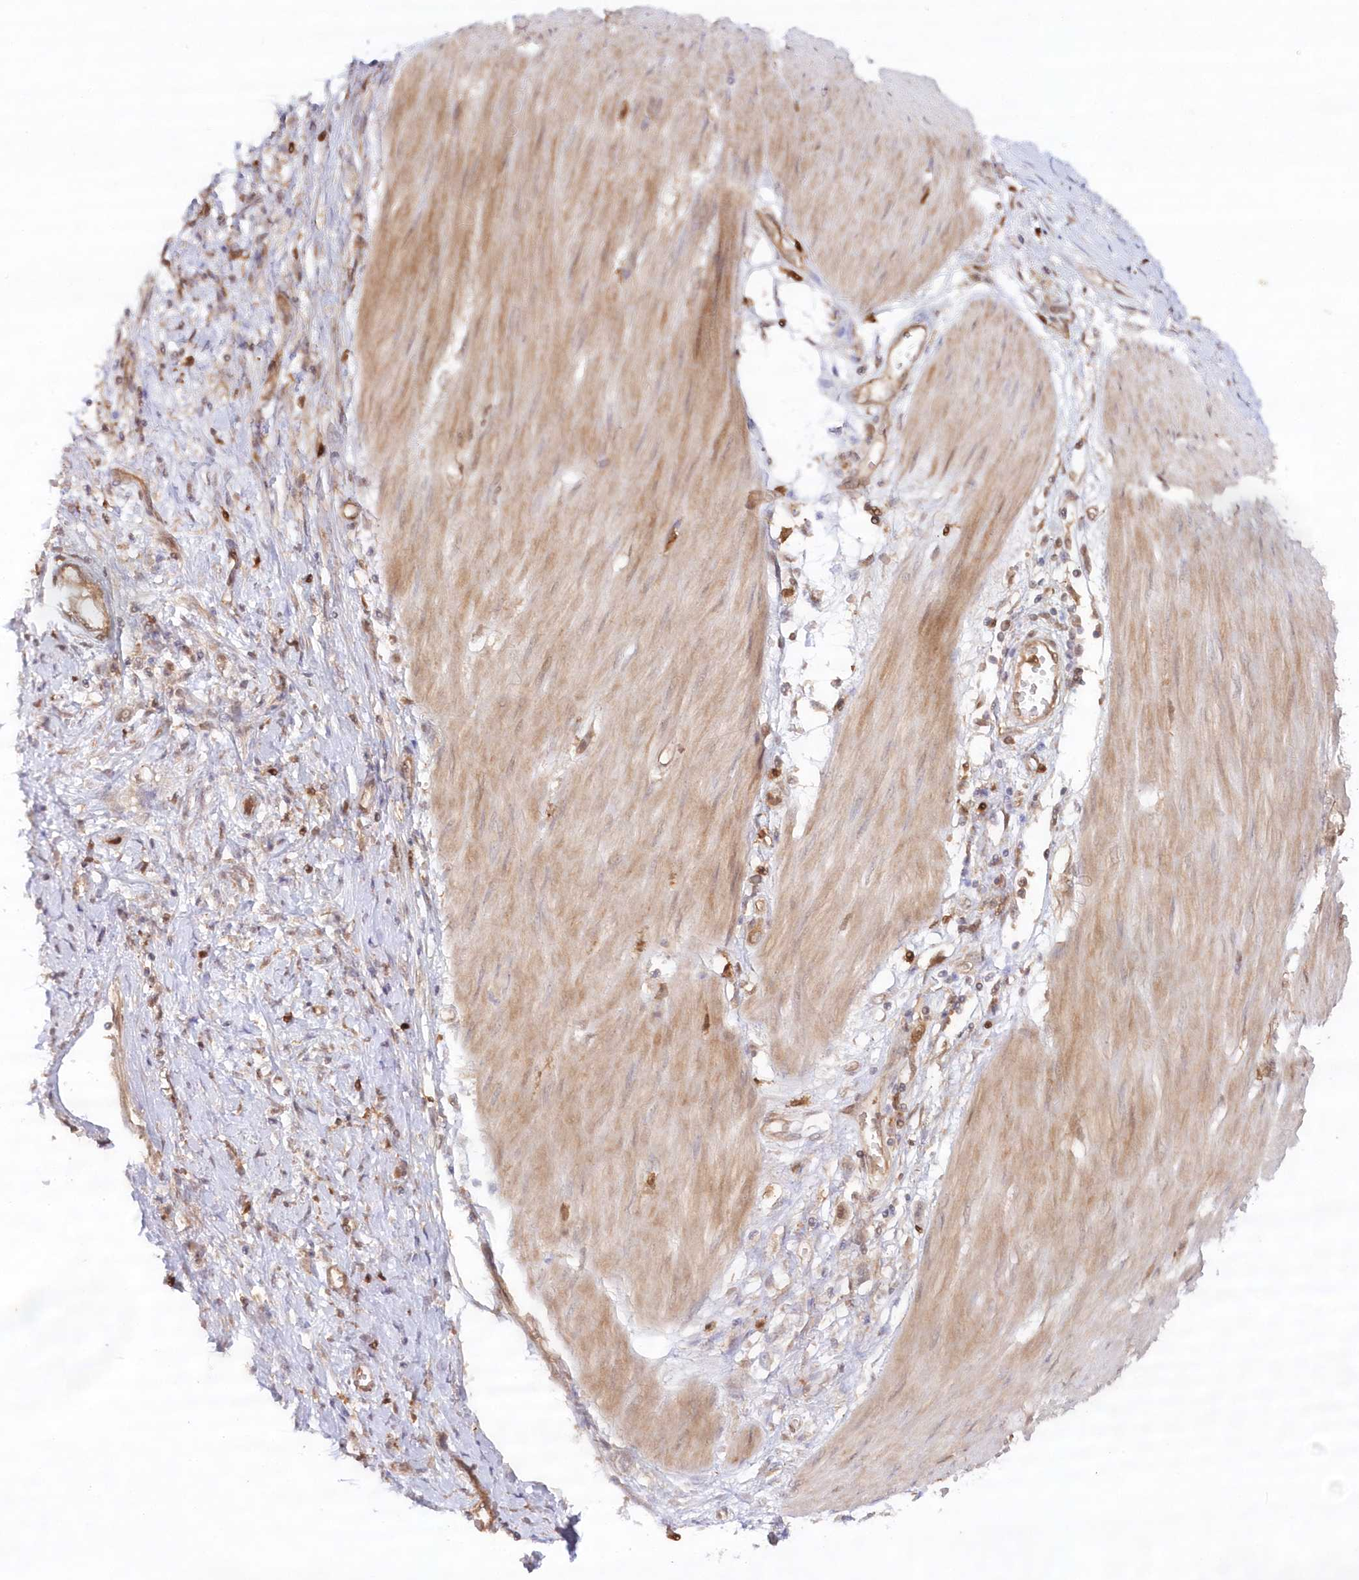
{"staining": {"intensity": "weak", "quantity": "<25%", "location": "cytoplasmic/membranous"}, "tissue": "stomach cancer", "cell_type": "Tumor cells", "image_type": "cancer", "snomed": [{"axis": "morphology", "description": "Adenocarcinoma, NOS"}, {"axis": "topography", "description": "Stomach"}], "caption": "A high-resolution micrograph shows immunohistochemistry (IHC) staining of stomach cancer (adenocarcinoma), which exhibits no significant staining in tumor cells.", "gene": "GBE1", "patient": {"sex": "female", "age": 76}}